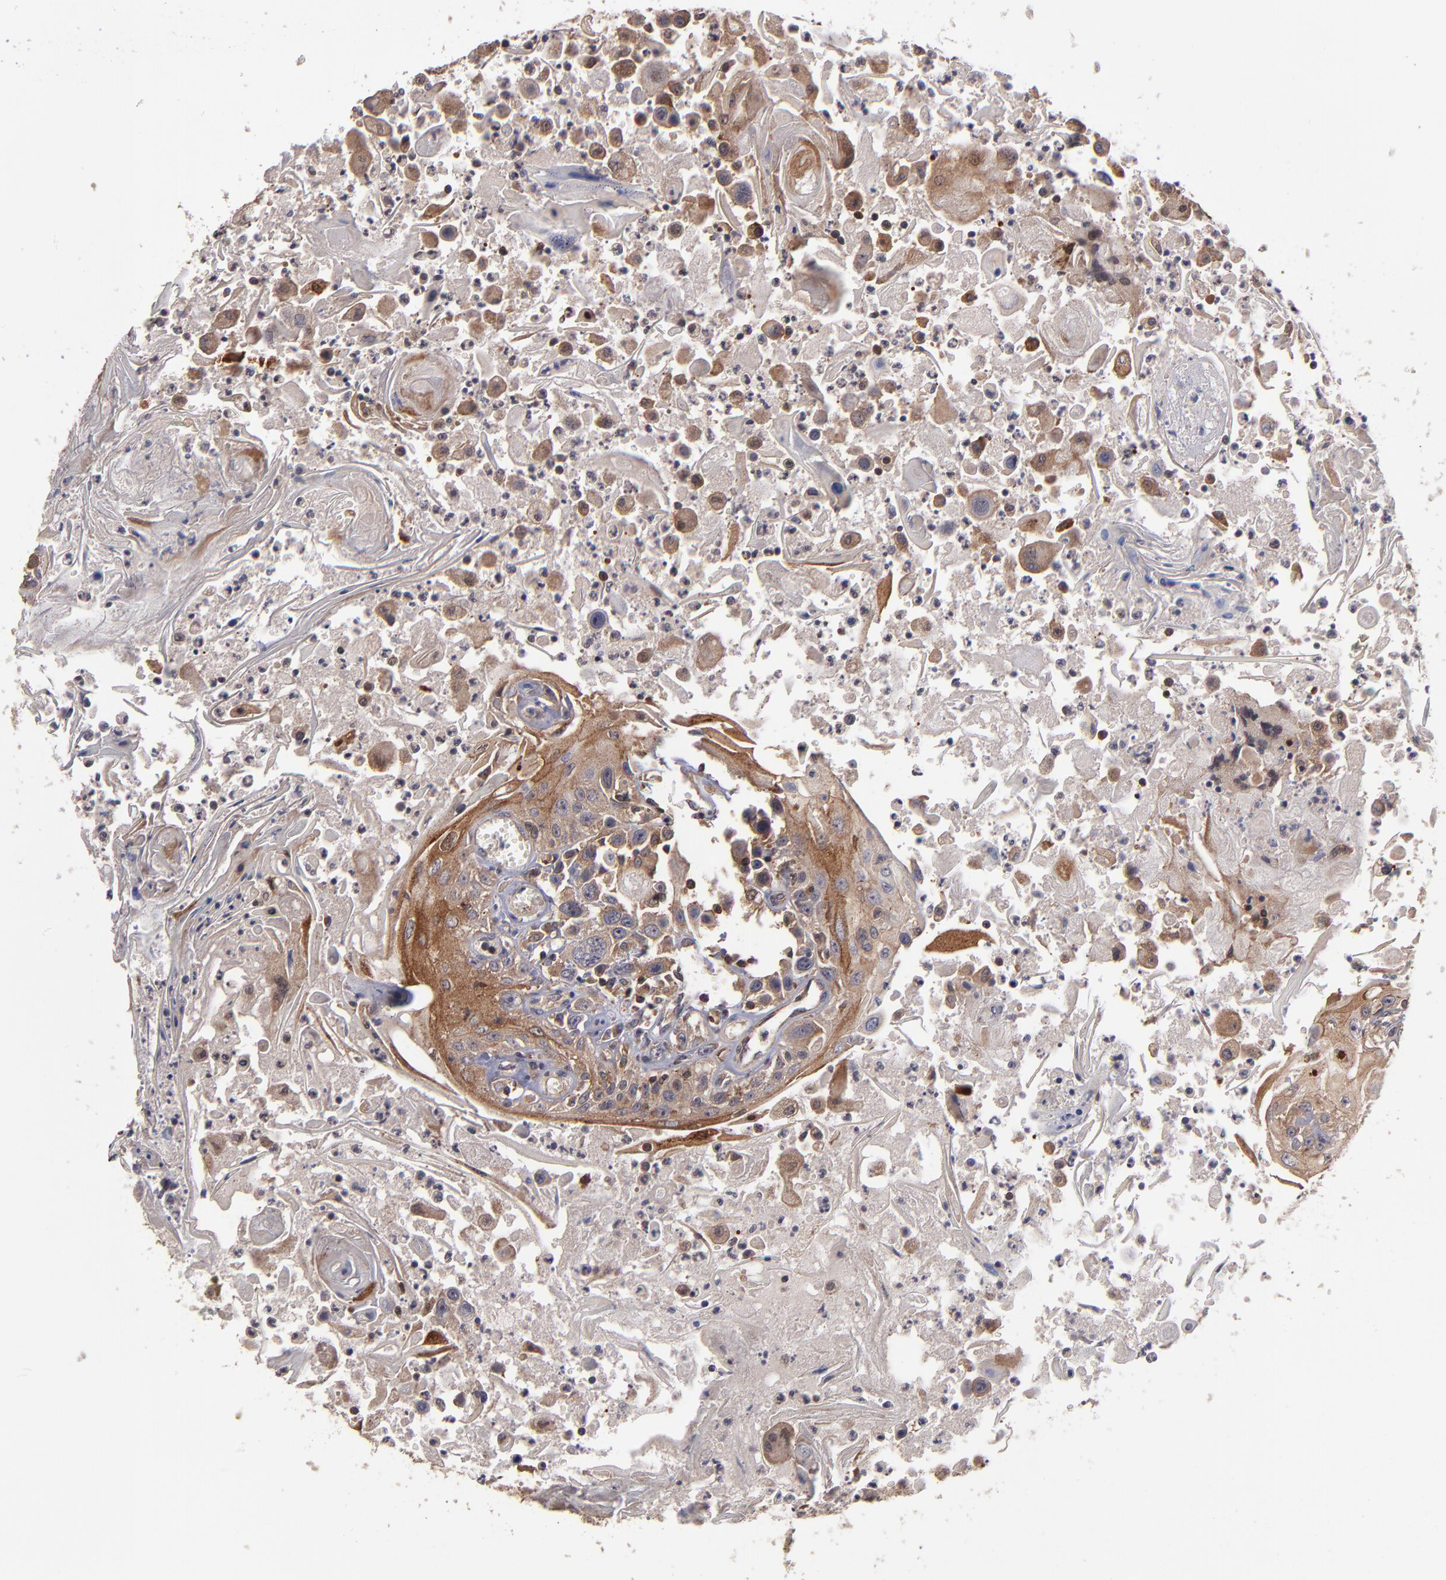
{"staining": {"intensity": "strong", "quantity": ">75%", "location": "cytoplasmic/membranous"}, "tissue": "head and neck cancer", "cell_type": "Tumor cells", "image_type": "cancer", "snomed": [{"axis": "morphology", "description": "Squamous cell carcinoma, NOS"}, {"axis": "topography", "description": "Oral tissue"}, {"axis": "topography", "description": "Head-Neck"}], "caption": "Protein staining of squamous cell carcinoma (head and neck) tissue exhibits strong cytoplasmic/membranous positivity in about >75% of tumor cells.", "gene": "NF2", "patient": {"sex": "female", "age": 76}}